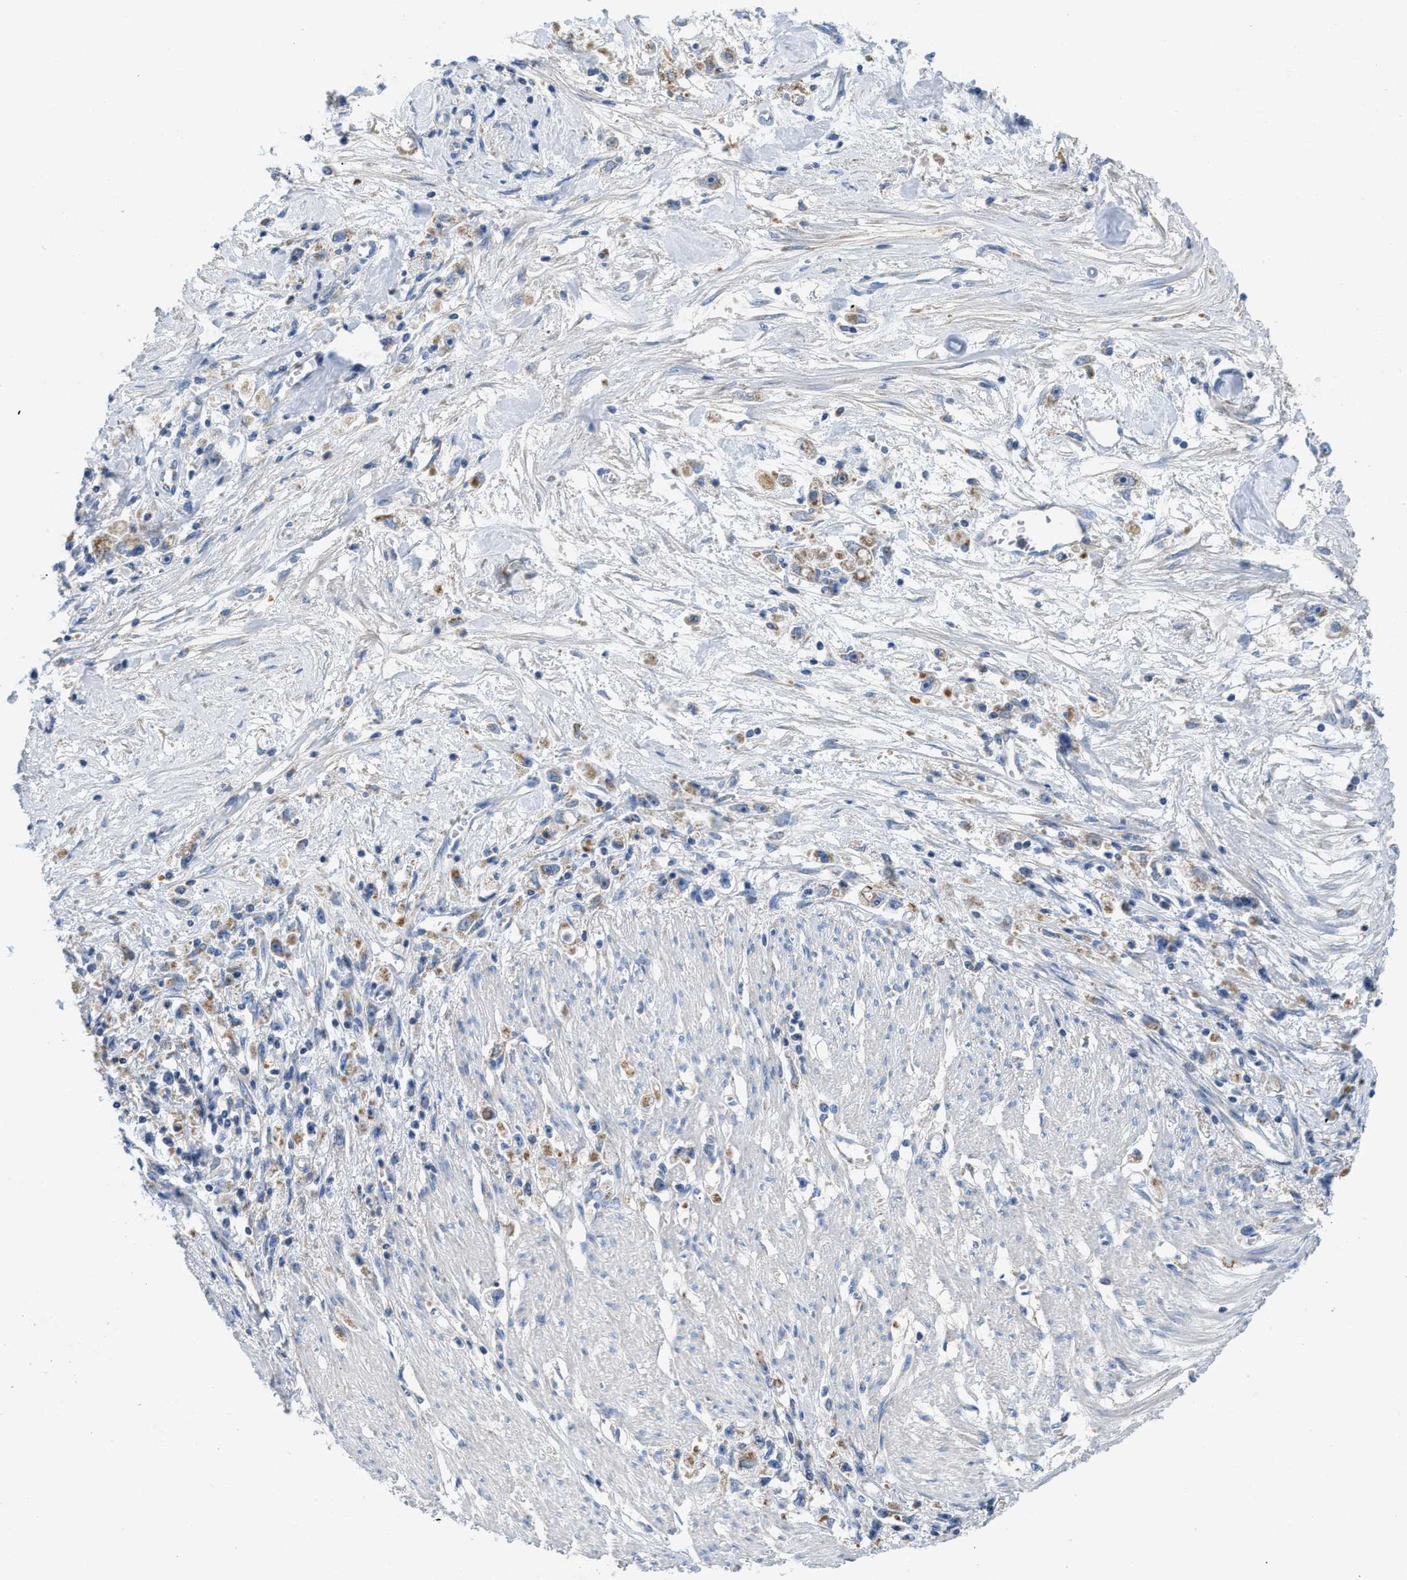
{"staining": {"intensity": "weak", "quantity": "25%-75%", "location": "cytoplasmic/membranous"}, "tissue": "stomach cancer", "cell_type": "Tumor cells", "image_type": "cancer", "snomed": [{"axis": "morphology", "description": "Adenocarcinoma, NOS"}, {"axis": "topography", "description": "Stomach"}], "caption": "Protein staining of stomach adenocarcinoma tissue exhibits weak cytoplasmic/membranous staining in approximately 25%-75% of tumor cells.", "gene": "SLC25A13", "patient": {"sex": "female", "age": 59}}